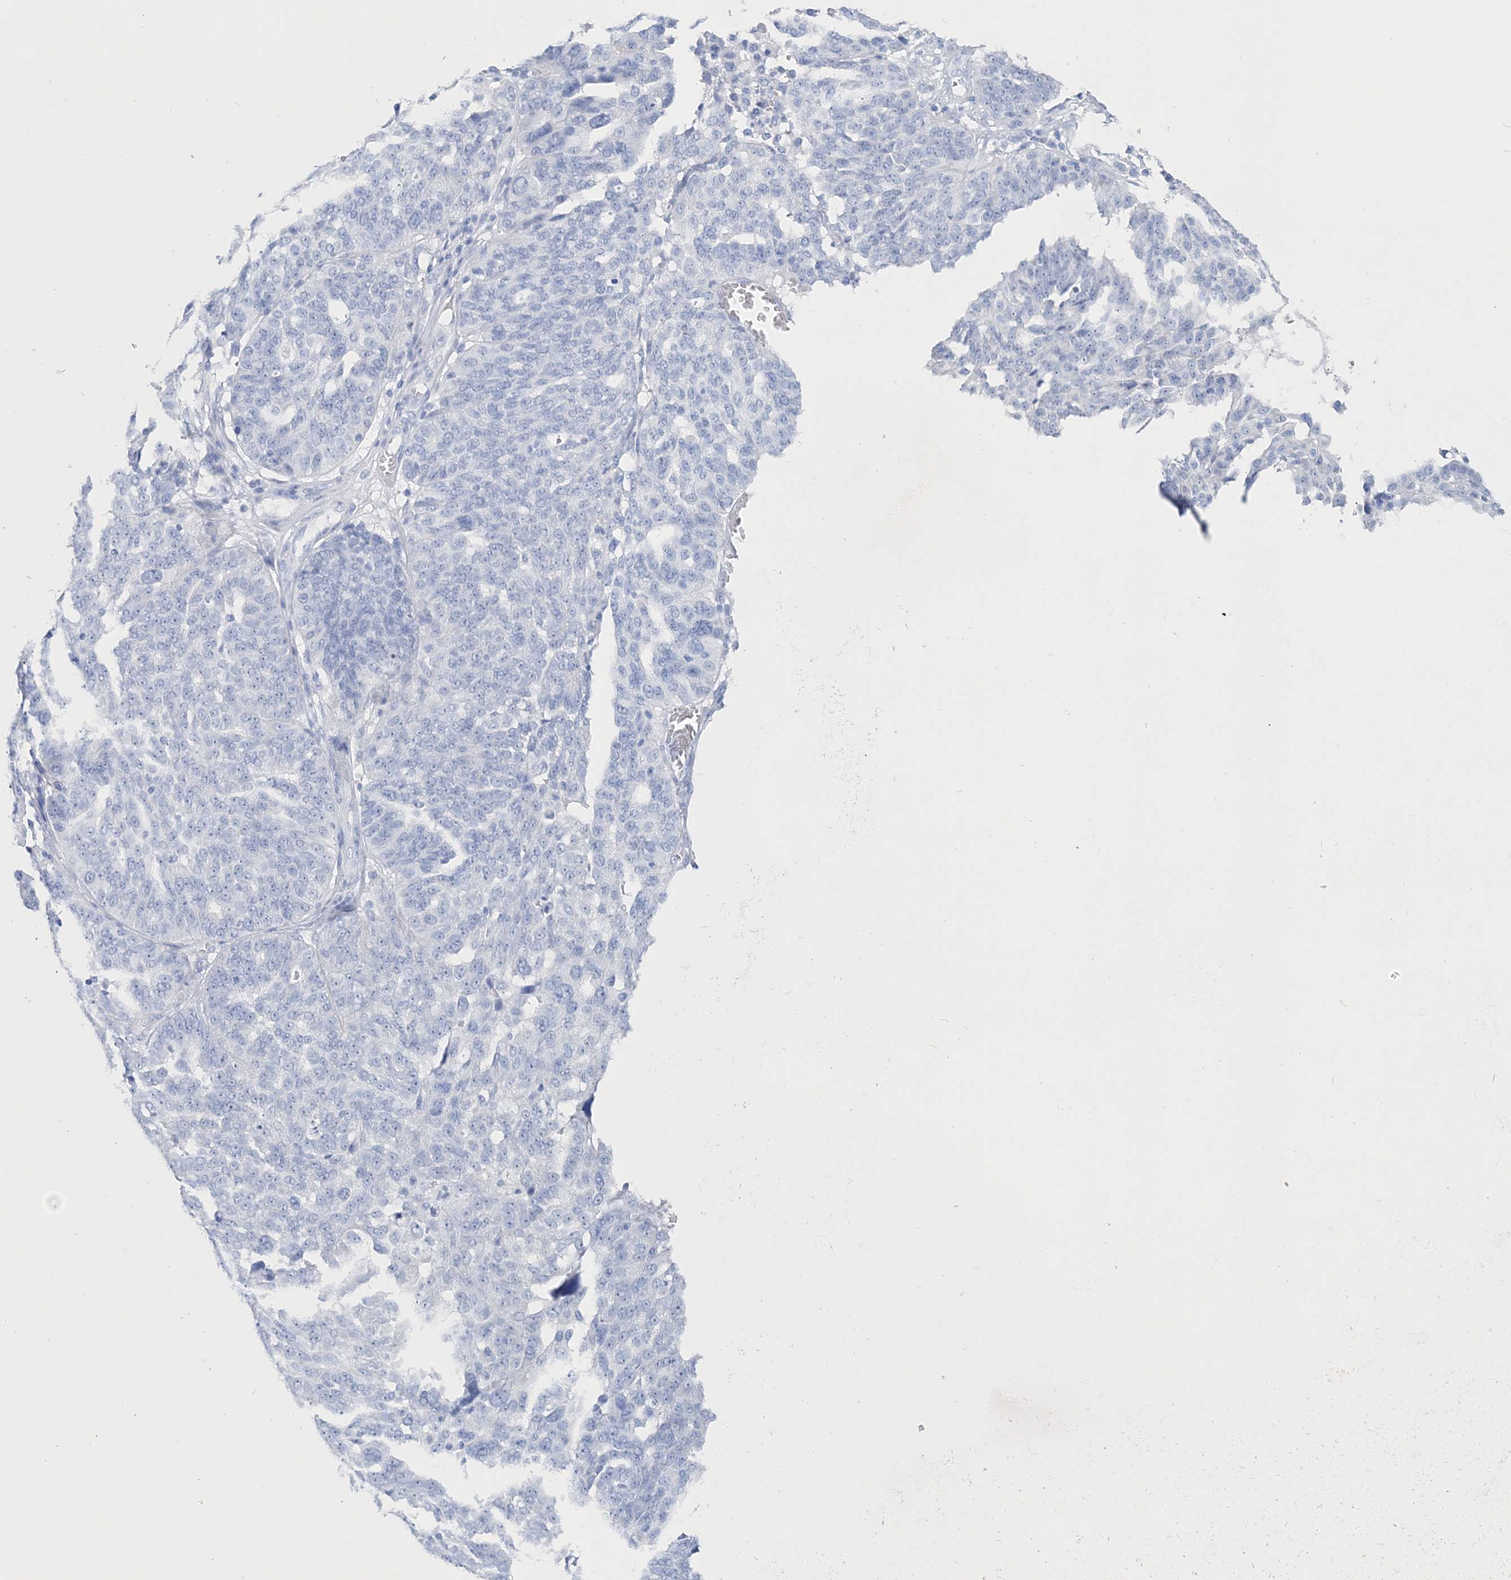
{"staining": {"intensity": "negative", "quantity": "none", "location": "none"}, "tissue": "ovarian cancer", "cell_type": "Tumor cells", "image_type": "cancer", "snomed": [{"axis": "morphology", "description": "Cystadenocarcinoma, serous, NOS"}, {"axis": "topography", "description": "Ovary"}], "caption": "This is an IHC histopathology image of serous cystadenocarcinoma (ovarian). There is no staining in tumor cells.", "gene": "TSPYL6", "patient": {"sex": "female", "age": 59}}